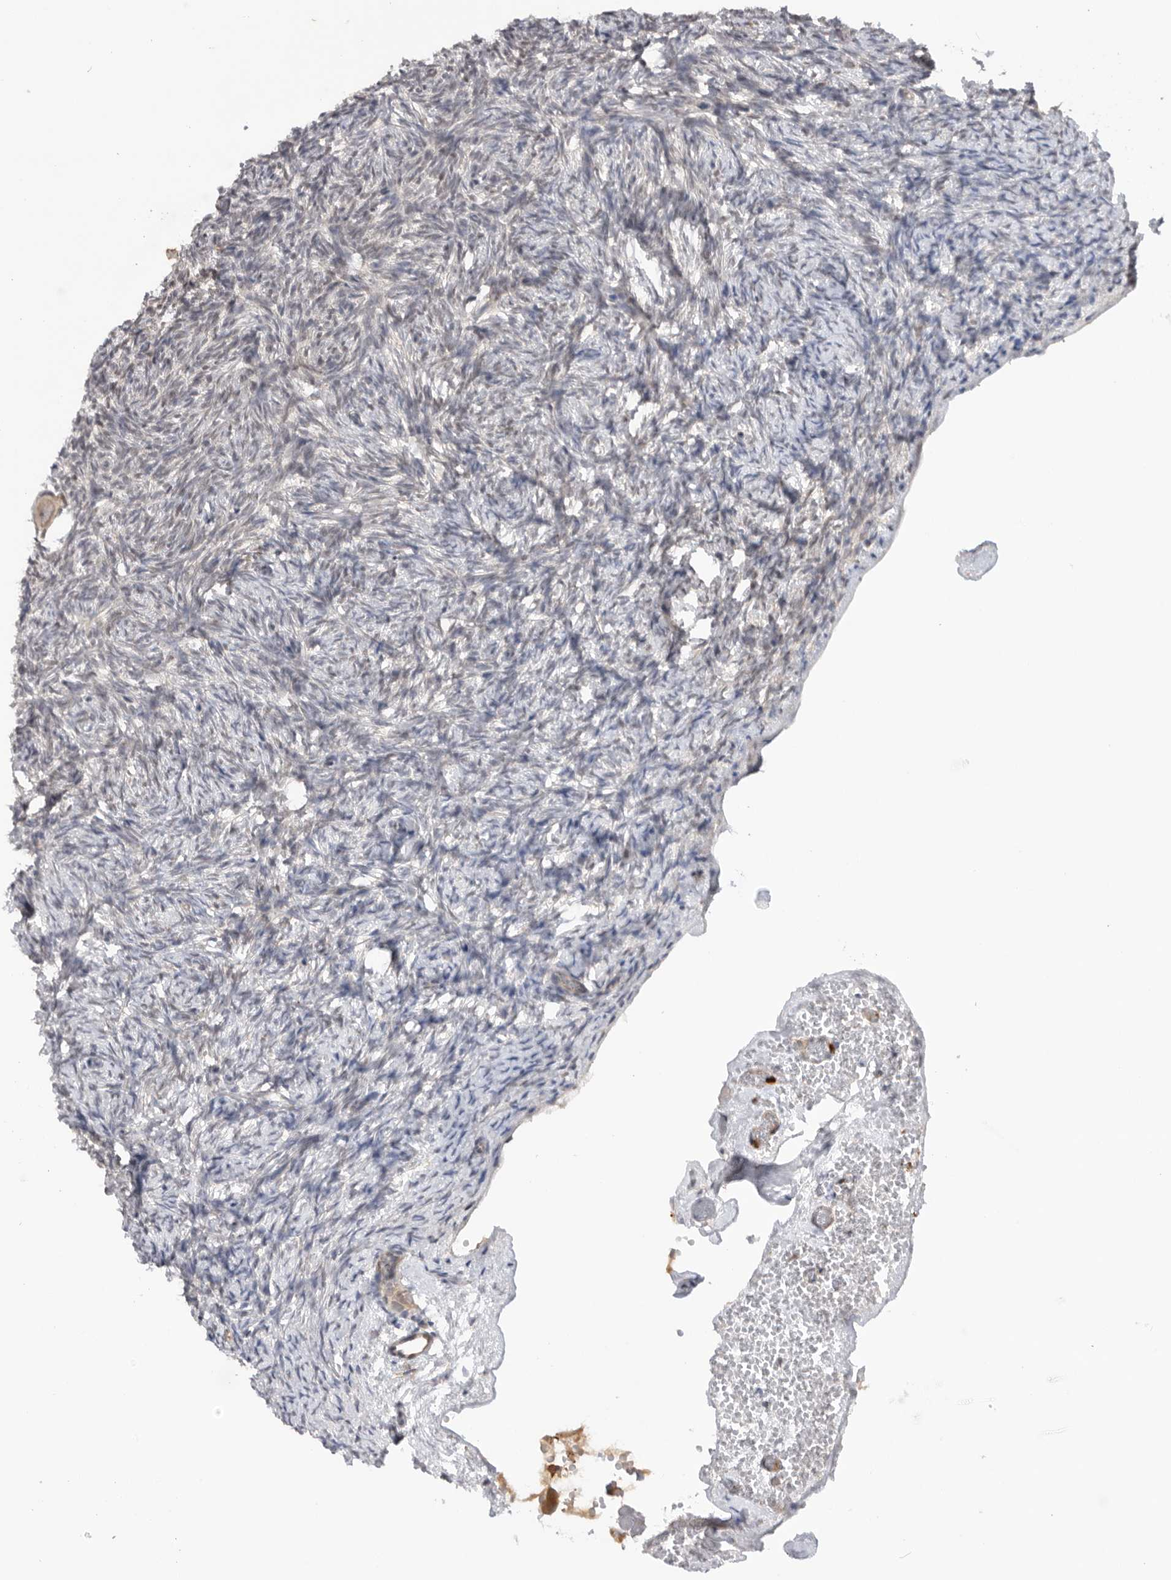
{"staining": {"intensity": "negative", "quantity": "none", "location": "none"}, "tissue": "ovary", "cell_type": "Ovarian stroma cells", "image_type": "normal", "snomed": [{"axis": "morphology", "description": "Normal tissue, NOS"}, {"axis": "topography", "description": "Ovary"}], "caption": "Micrograph shows no significant protein positivity in ovarian stroma cells of unremarkable ovary. (Brightfield microscopy of DAB (3,3'-diaminobenzidine) immunohistochemistry at high magnification).", "gene": "GNE", "patient": {"sex": "female", "age": 34}}